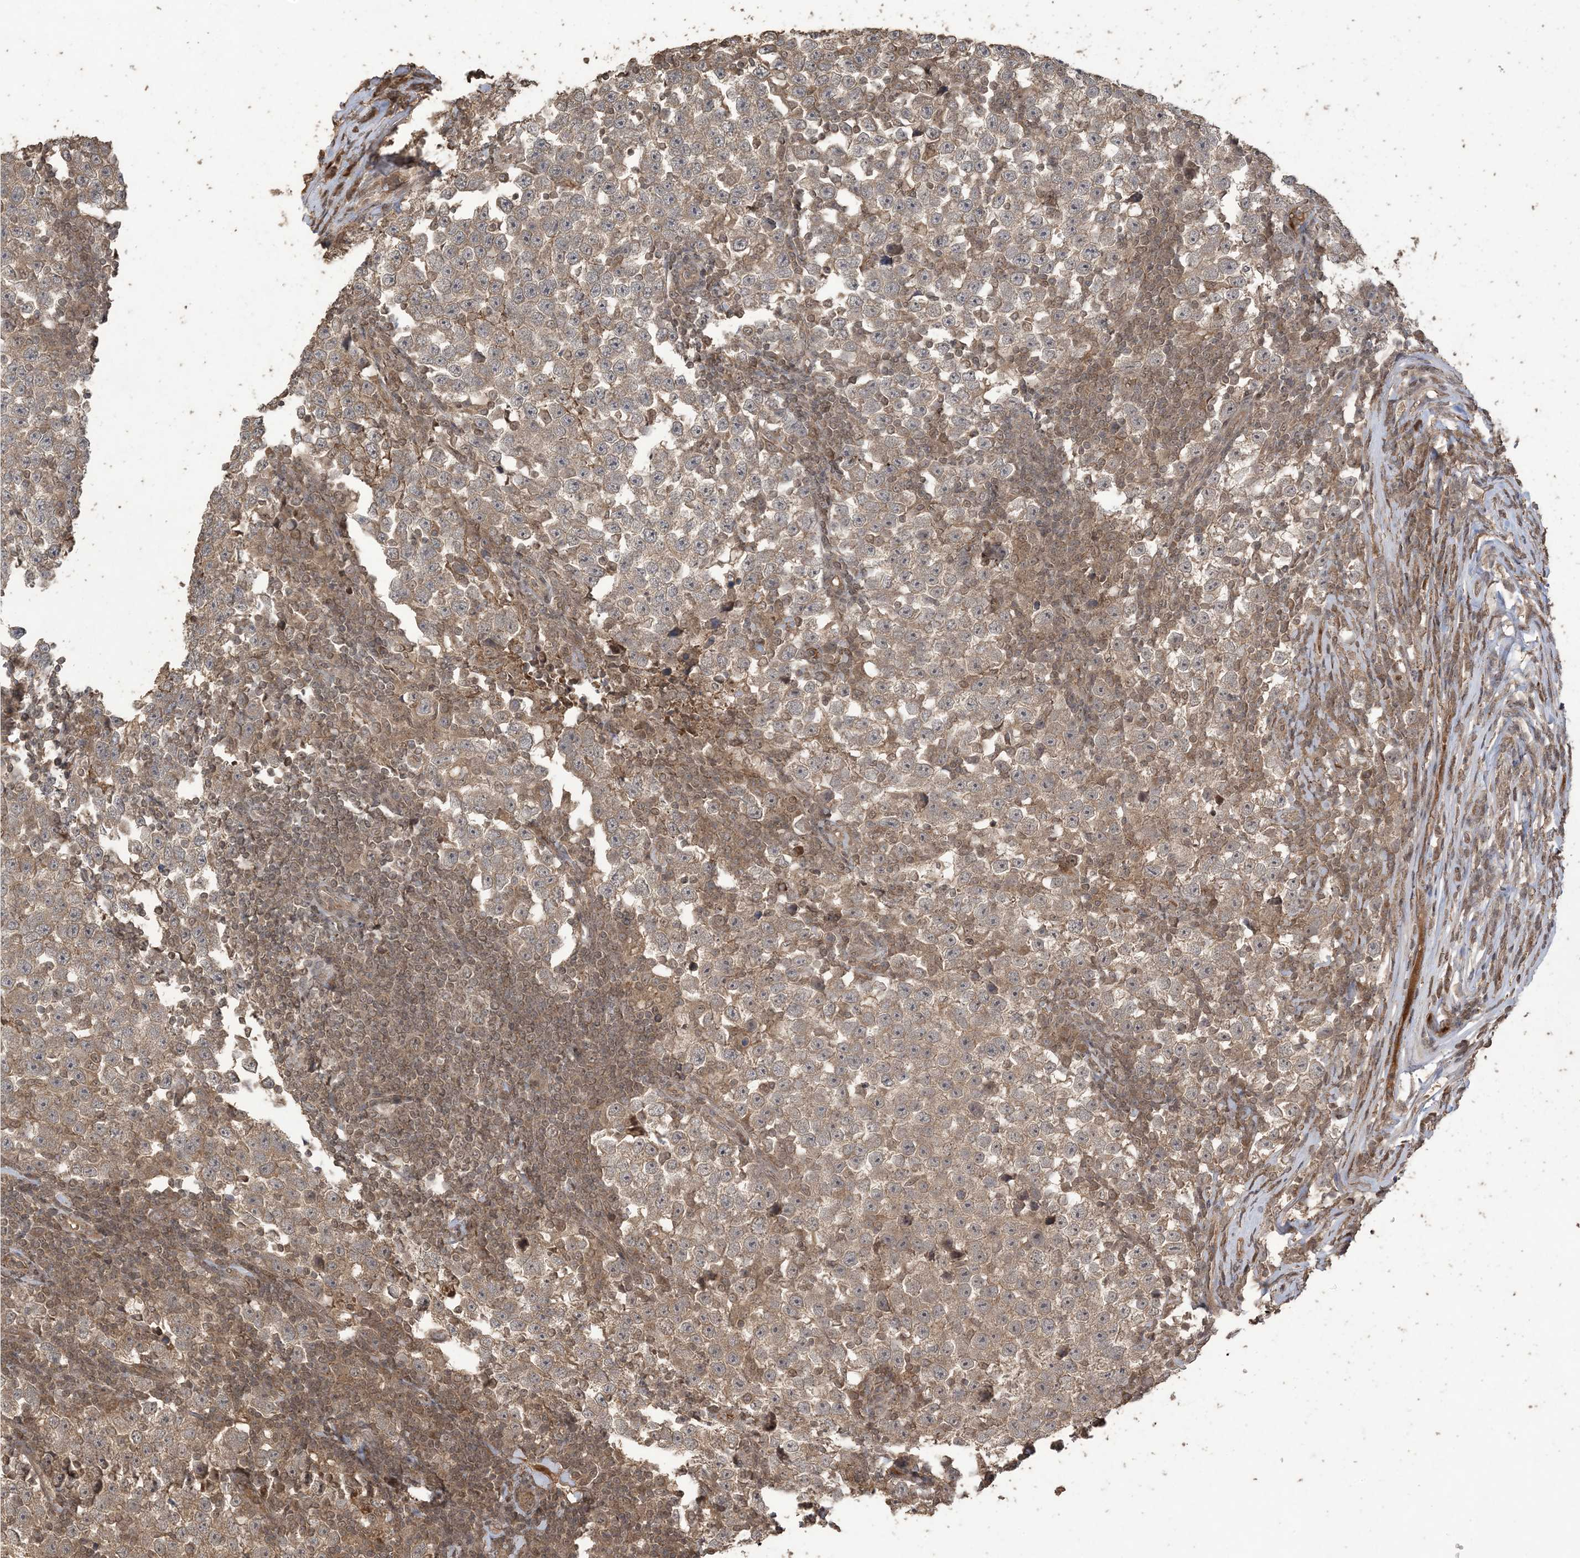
{"staining": {"intensity": "moderate", "quantity": ">75%", "location": "cytoplasmic/membranous"}, "tissue": "testis cancer", "cell_type": "Tumor cells", "image_type": "cancer", "snomed": [{"axis": "morphology", "description": "Normal tissue, NOS"}, {"axis": "morphology", "description": "Seminoma, NOS"}, {"axis": "topography", "description": "Testis"}], "caption": "Brown immunohistochemical staining in testis seminoma reveals moderate cytoplasmic/membranous expression in about >75% of tumor cells. The staining was performed using DAB (3,3'-diaminobenzidine) to visualize the protein expression in brown, while the nuclei were stained in blue with hematoxylin (Magnification: 20x).", "gene": "EFCAB8", "patient": {"sex": "male", "age": 43}}